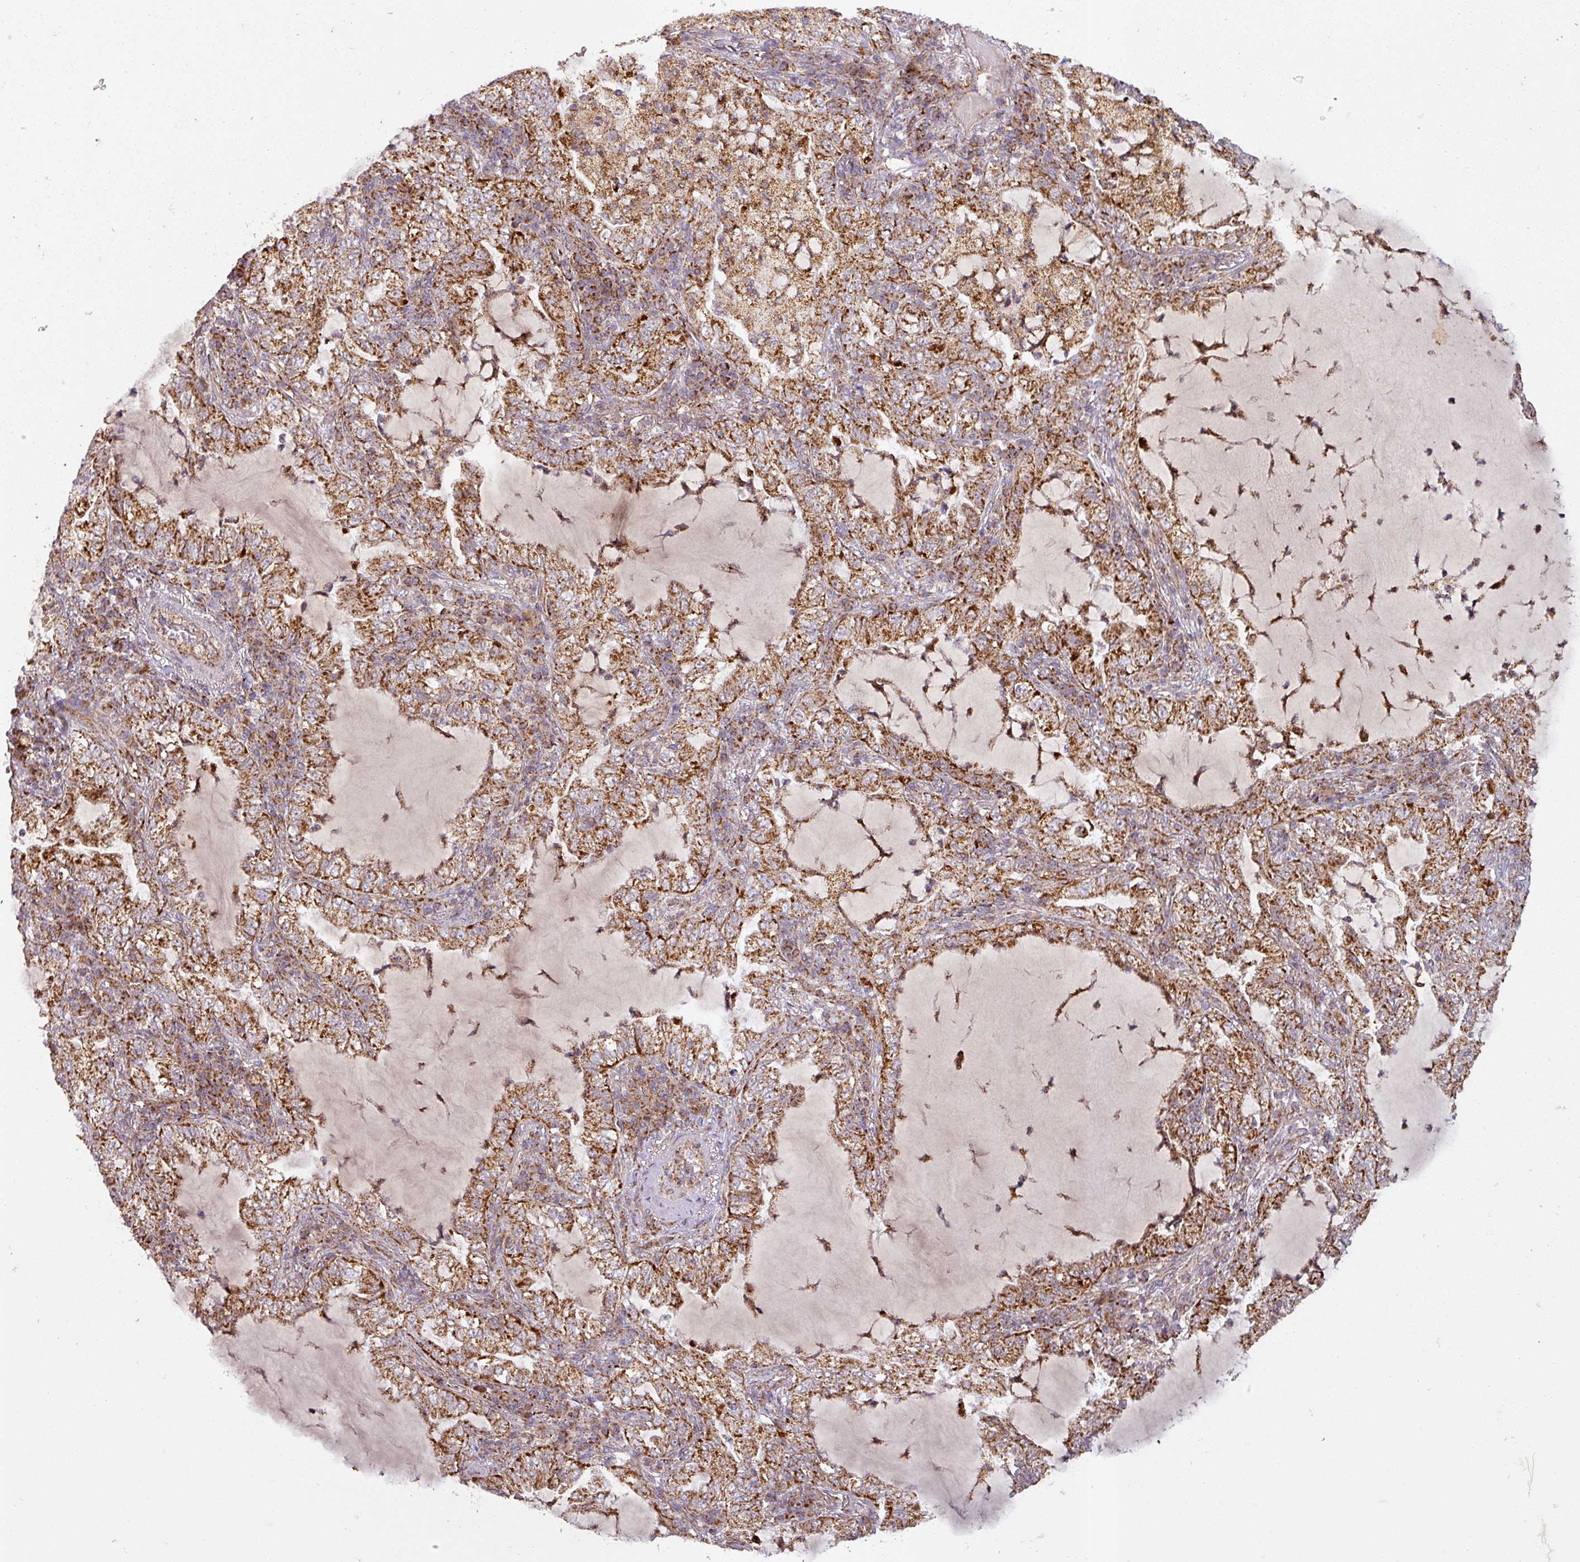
{"staining": {"intensity": "strong", "quantity": ">75%", "location": "cytoplasmic/membranous"}, "tissue": "lung cancer", "cell_type": "Tumor cells", "image_type": "cancer", "snomed": [{"axis": "morphology", "description": "Adenocarcinoma, NOS"}, {"axis": "topography", "description": "Lung"}], "caption": "Immunohistochemical staining of human lung cancer exhibits strong cytoplasmic/membranous protein expression in approximately >75% of tumor cells.", "gene": "GPD2", "patient": {"sex": "female", "age": 73}}